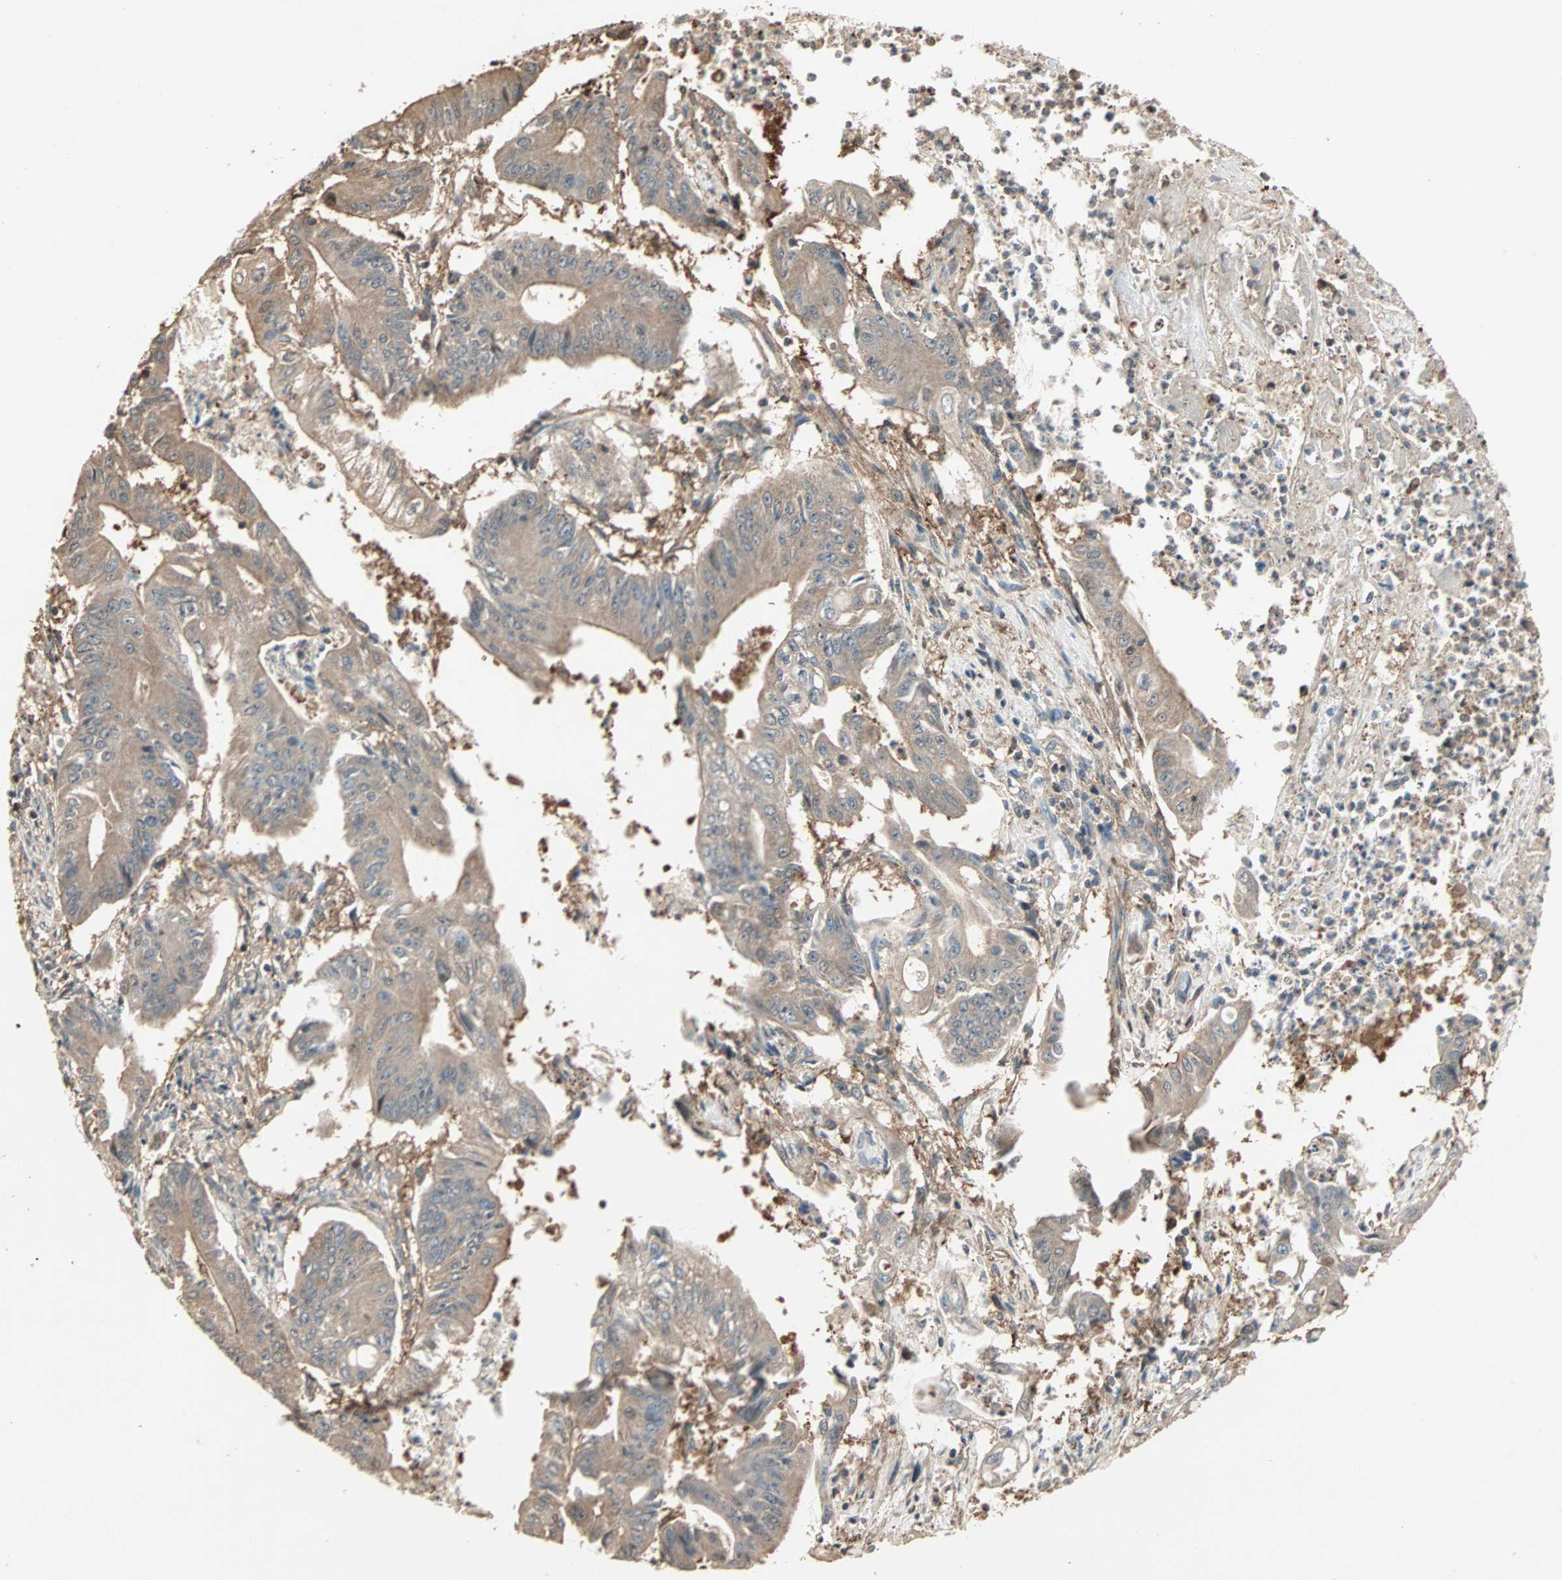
{"staining": {"intensity": "moderate", "quantity": ">75%", "location": "cytoplasmic/membranous"}, "tissue": "pancreatic cancer", "cell_type": "Tumor cells", "image_type": "cancer", "snomed": [{"axis": "morphology", "description": "Normal tissue, NOS"}, {"axis": "topography", "description": "Lymph node"}], "caption": "An immunohistochemistry (IHC) photomicrograph of neoplastic tissue is shown. Protein staining in brown shows moderate cytoplasmic/membranous positivity in pancreatic cancer within tumor cells. Using DAB (brown) and hematoxylin (blue) stains, captured at high magnification using brightfield microscopy.", "gene": "DRG2", "patient": {"sex": "male", "age": 62}}